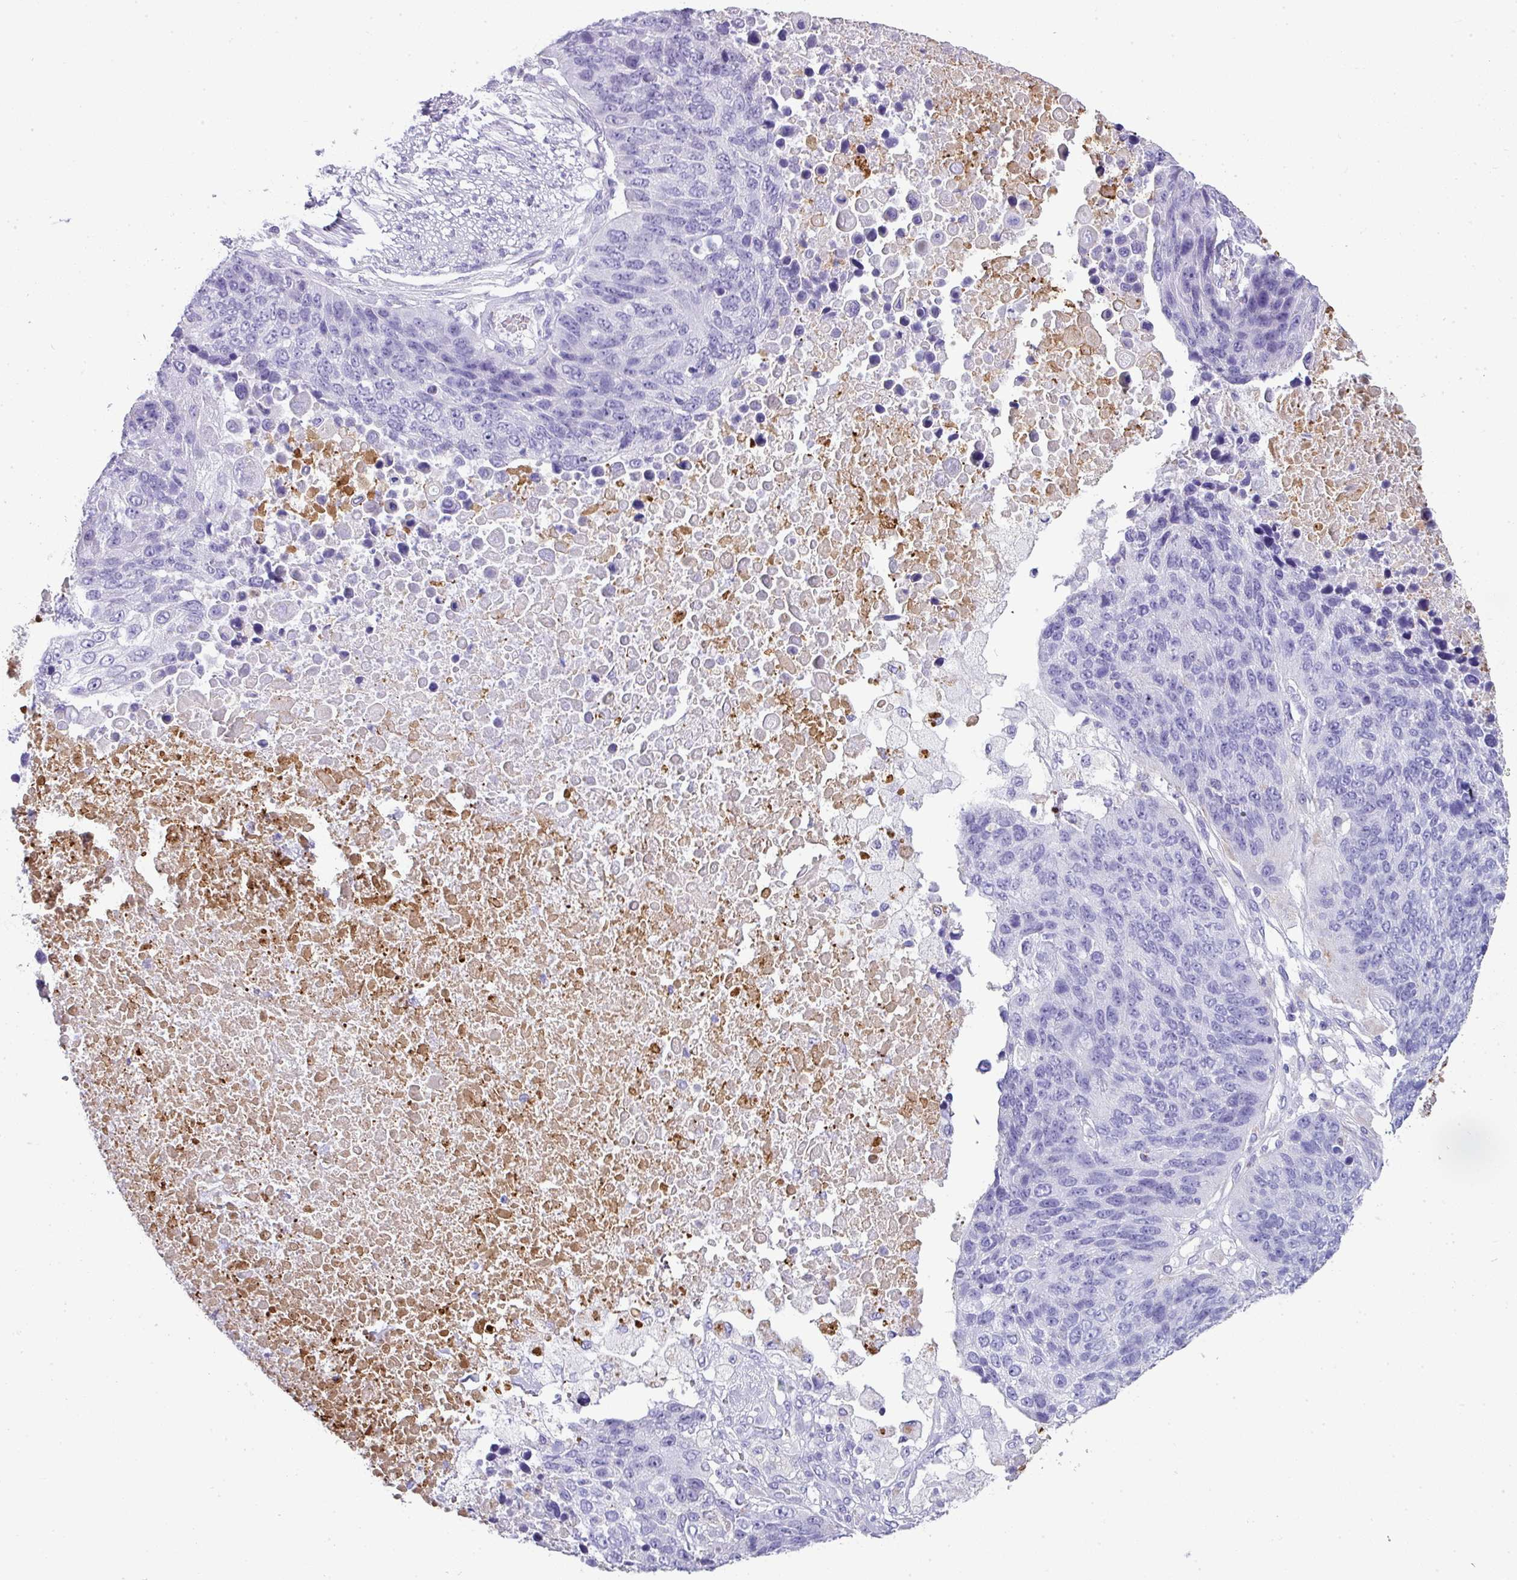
{"staining": {"intensity": "negative", "quantity": "none", "location": "none"}, "tissue": "lung cancer", "cell_type": "Tumor cells", "image_type": "cancer", "snomed": [{"axis": "morphology", "description": "Normal tissue, NOS"}, {"axis": "morphology", "description": "Squamous cell carcinoma, NOS"}, {"axis": "topography", "description": "Lymph node"}, {"axis": "topography", "description": "Lung"}], "caption": "IHC of human lung cancer (squamous cell carcinoma) displays no expression in tumor cells.", "gene": "ZNF568", "patient": {"sex": "male", "age": 66}}